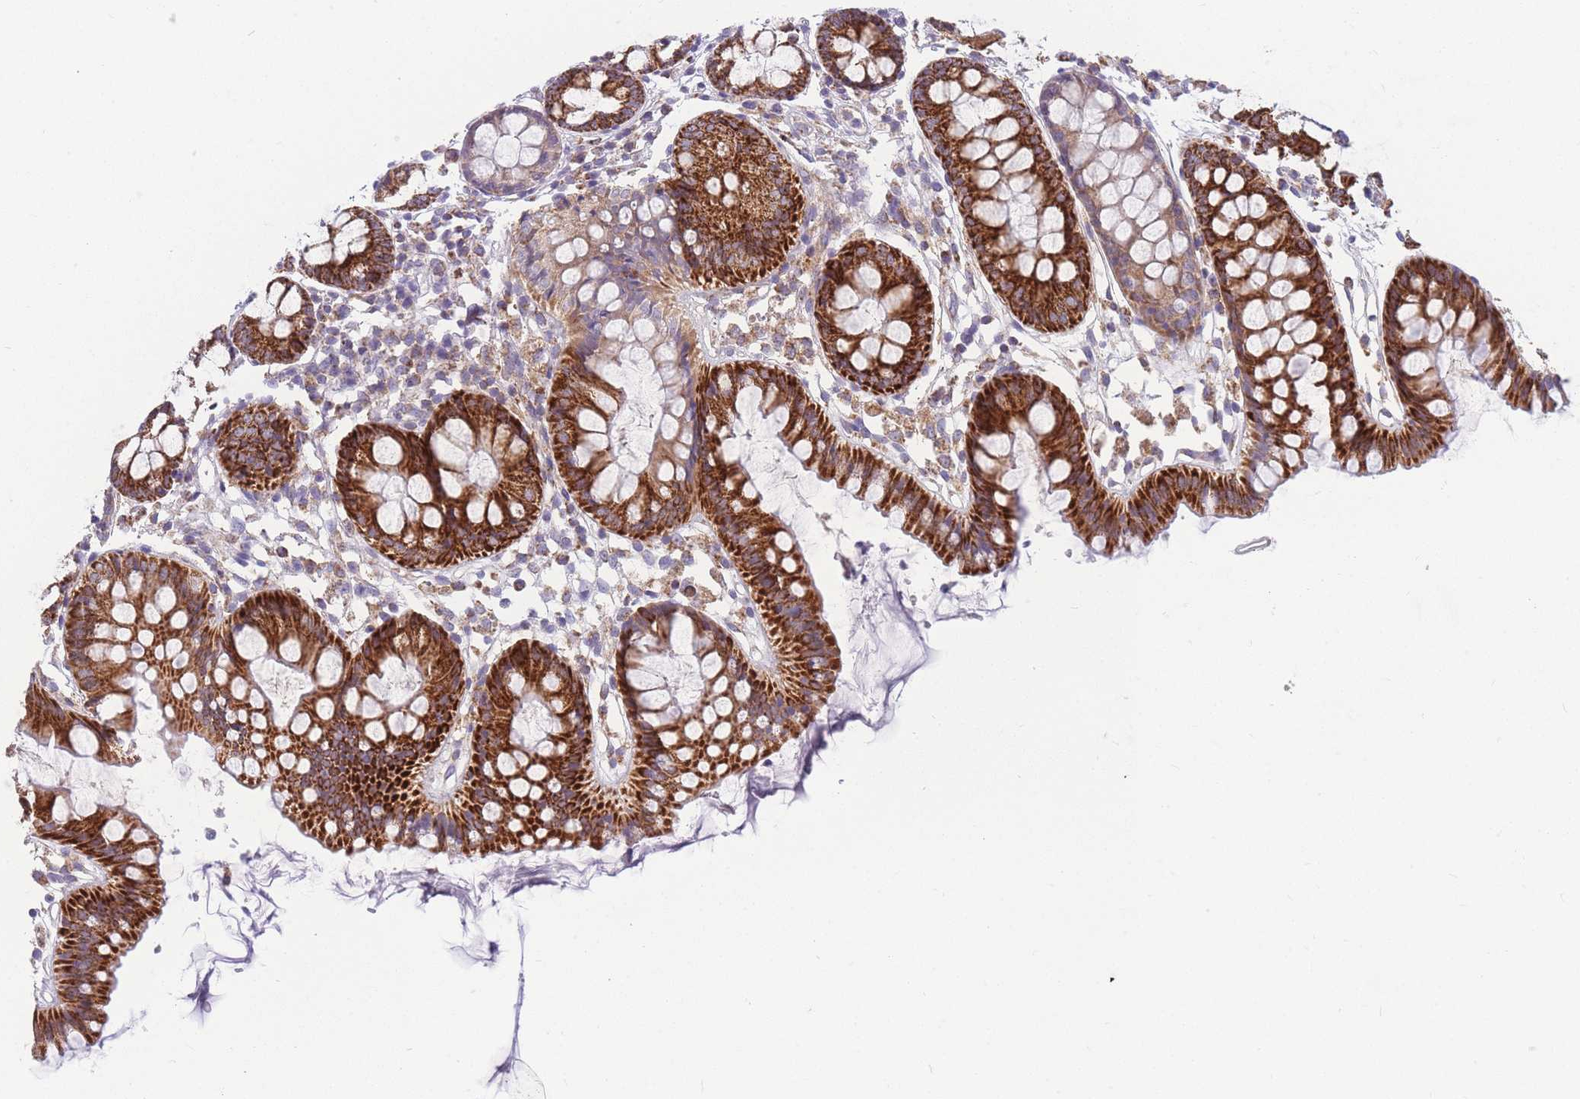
{"staining": {"intensity": "strong", "quantity": ">75%", "location": "cytoplasmic/membranous"}, "tissue": "colon", "cell_type": "Glandular cells", "image_type": "normal", "snomed": [{"axis": "morphology", "description": "Normal tissue, NOS"}, {"axis": "topography", "description": "Colon"}], "caption": "Strong cytoplasmic/membranous expression is present in approximately >75% of glandular cells in normal colon.", "gene": "MRPS11", "patient": {"sex": "female", "age": 84}}